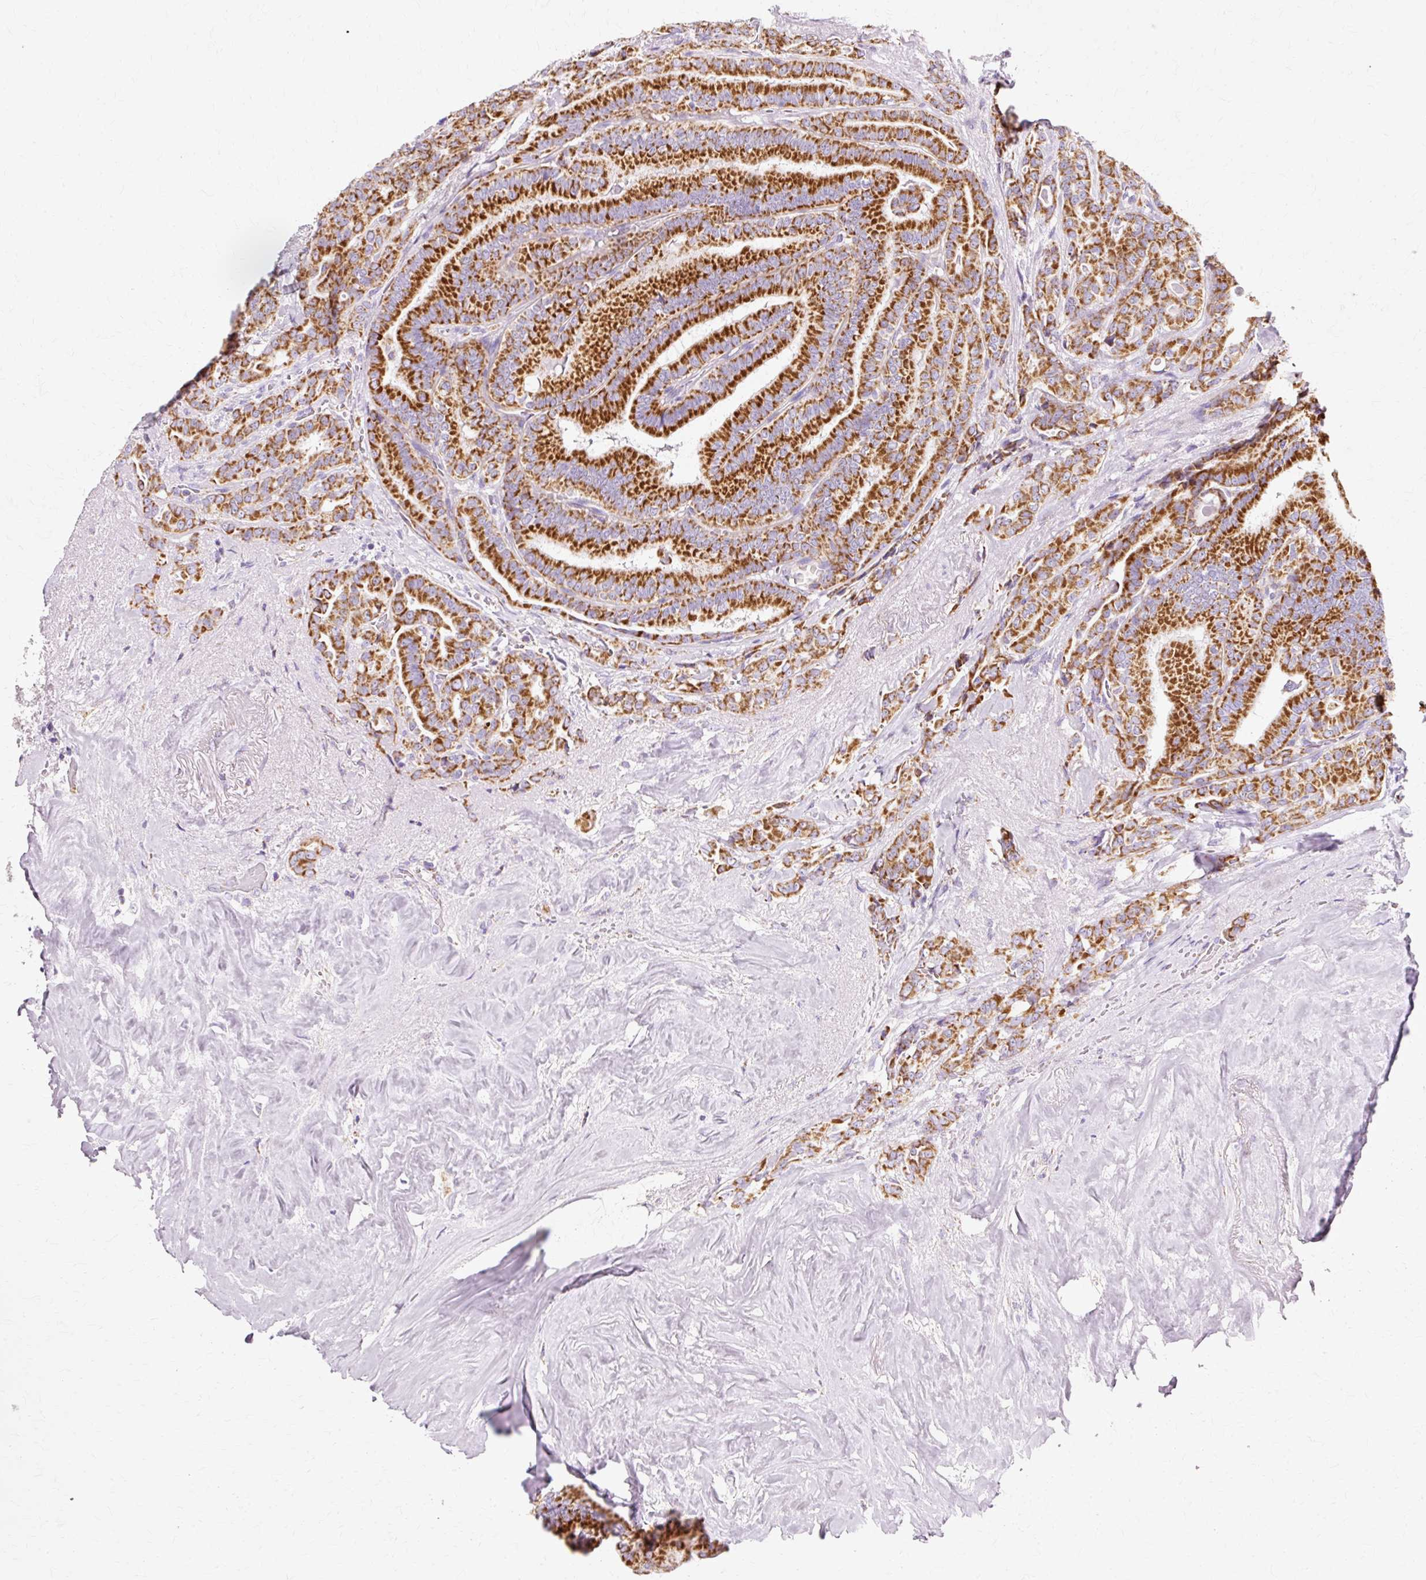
{"staining": {"intensity": "strong", "quantity": ">75%", "location": "cytoplasmic/membranous"}, "tissue": "thyroid cancer", "cell_type": "Tumor cells", "image_type": "cancer", "snomed": [{"axis": "morphology", "description": "Papillary adenocarcinoma, NOS"}, {"axis": "topography", "description": "Thyroid gland"}], "caption": "There is high levels of strong cytoplasmic/membranous positivity in tumor cells of thyroid cancer, as demonstrated by immunohistochemical staining (brown color).", "gene": "ATP5PO", "patient": {"sex": "male", "age": 61}}